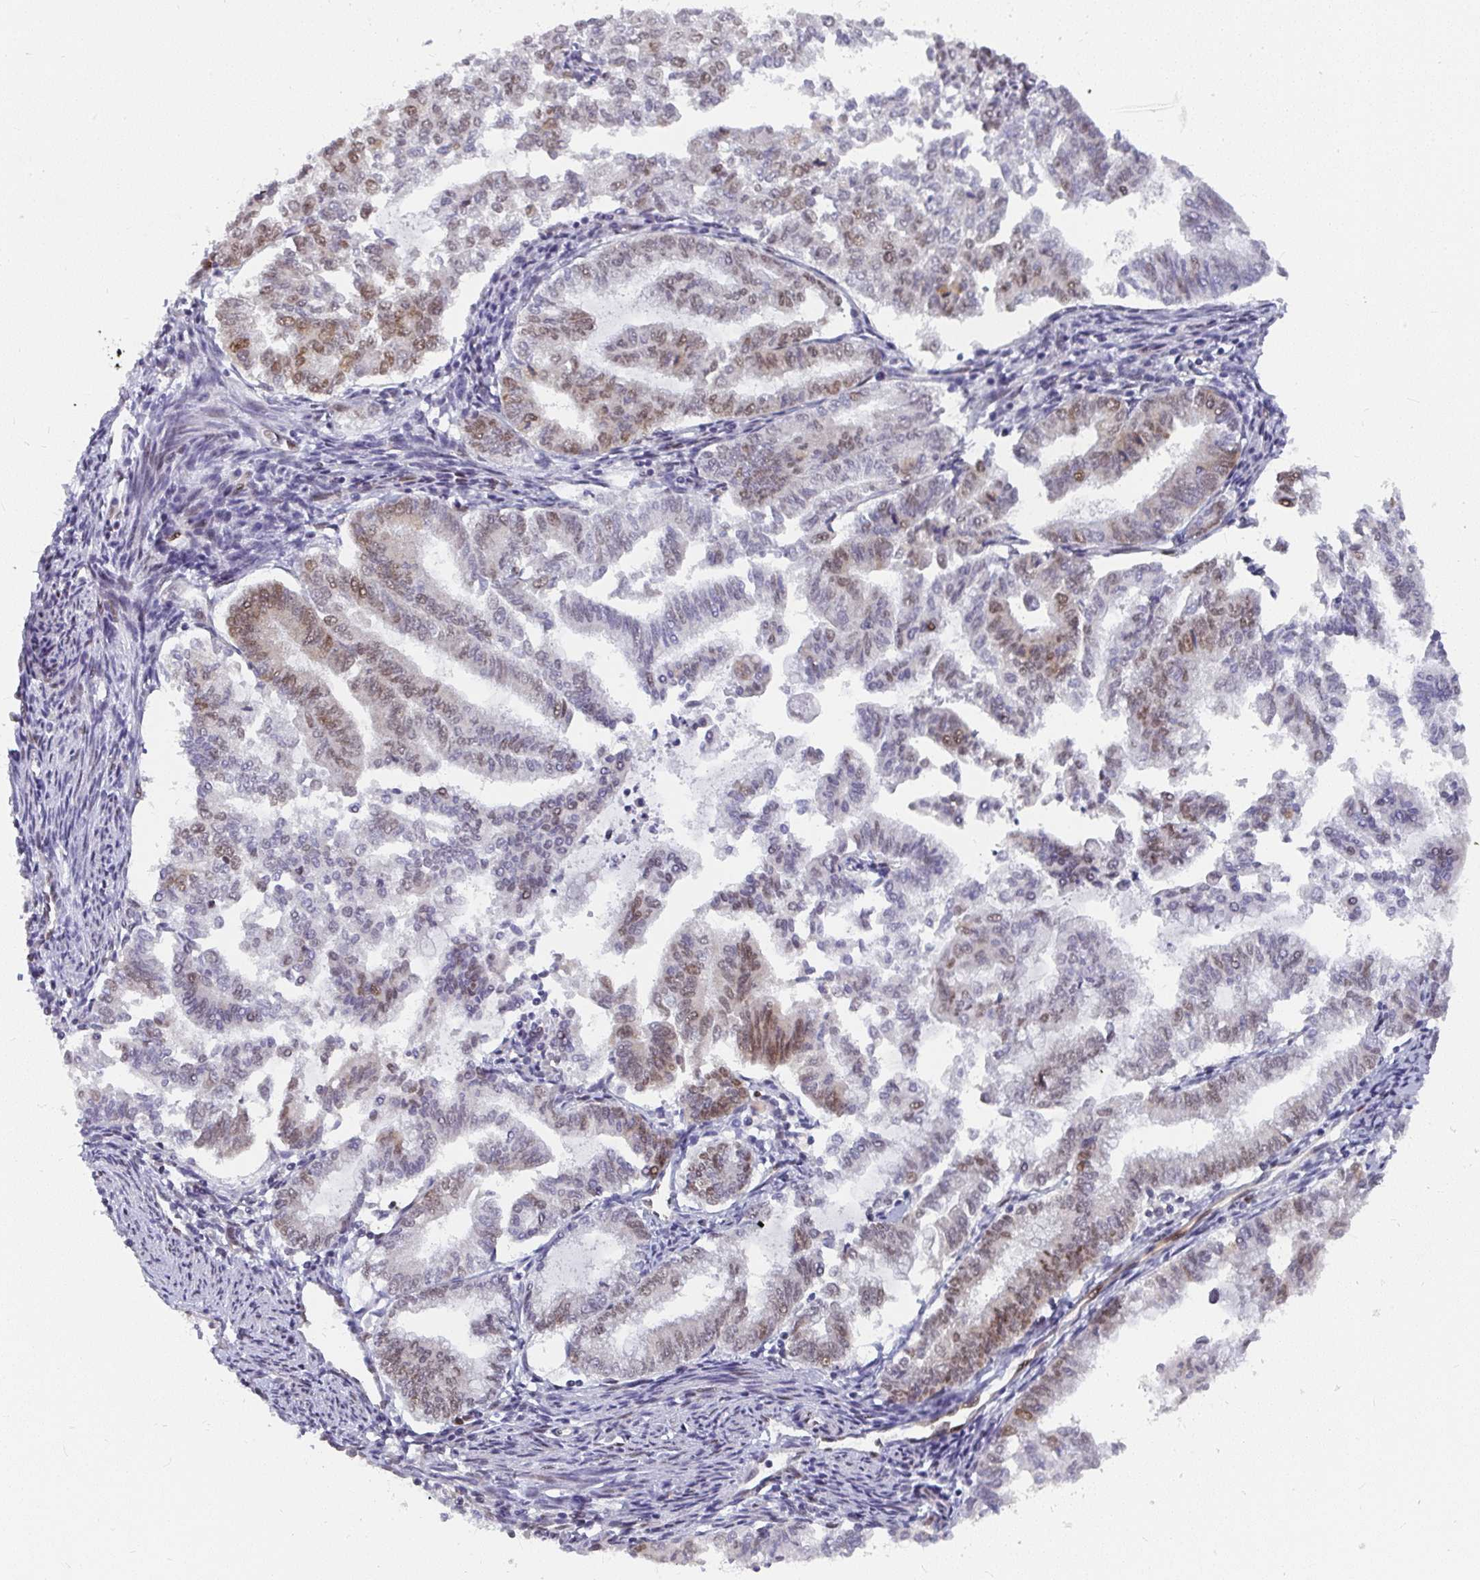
{"staining": {"intensity": "moderate", "quantity": "<25%", "location": "nuclear"}, "tissue": "endometrial cancer", "cell_type": "Tumor cells", "image_type": "cancer", "snomed": [{"axis": "morphology", "description": "Adenocarcinoma, NOS"}, {"axis": "topography", "description": "Endometrium"}], "caption": "A brown stain labels moderate nuclear expression of a protein in human endometrial cancer (adenocarcinoma) tumor cells.", "gene": "SYNCRIP", "patient": {"sex": "female", "age": 79}}